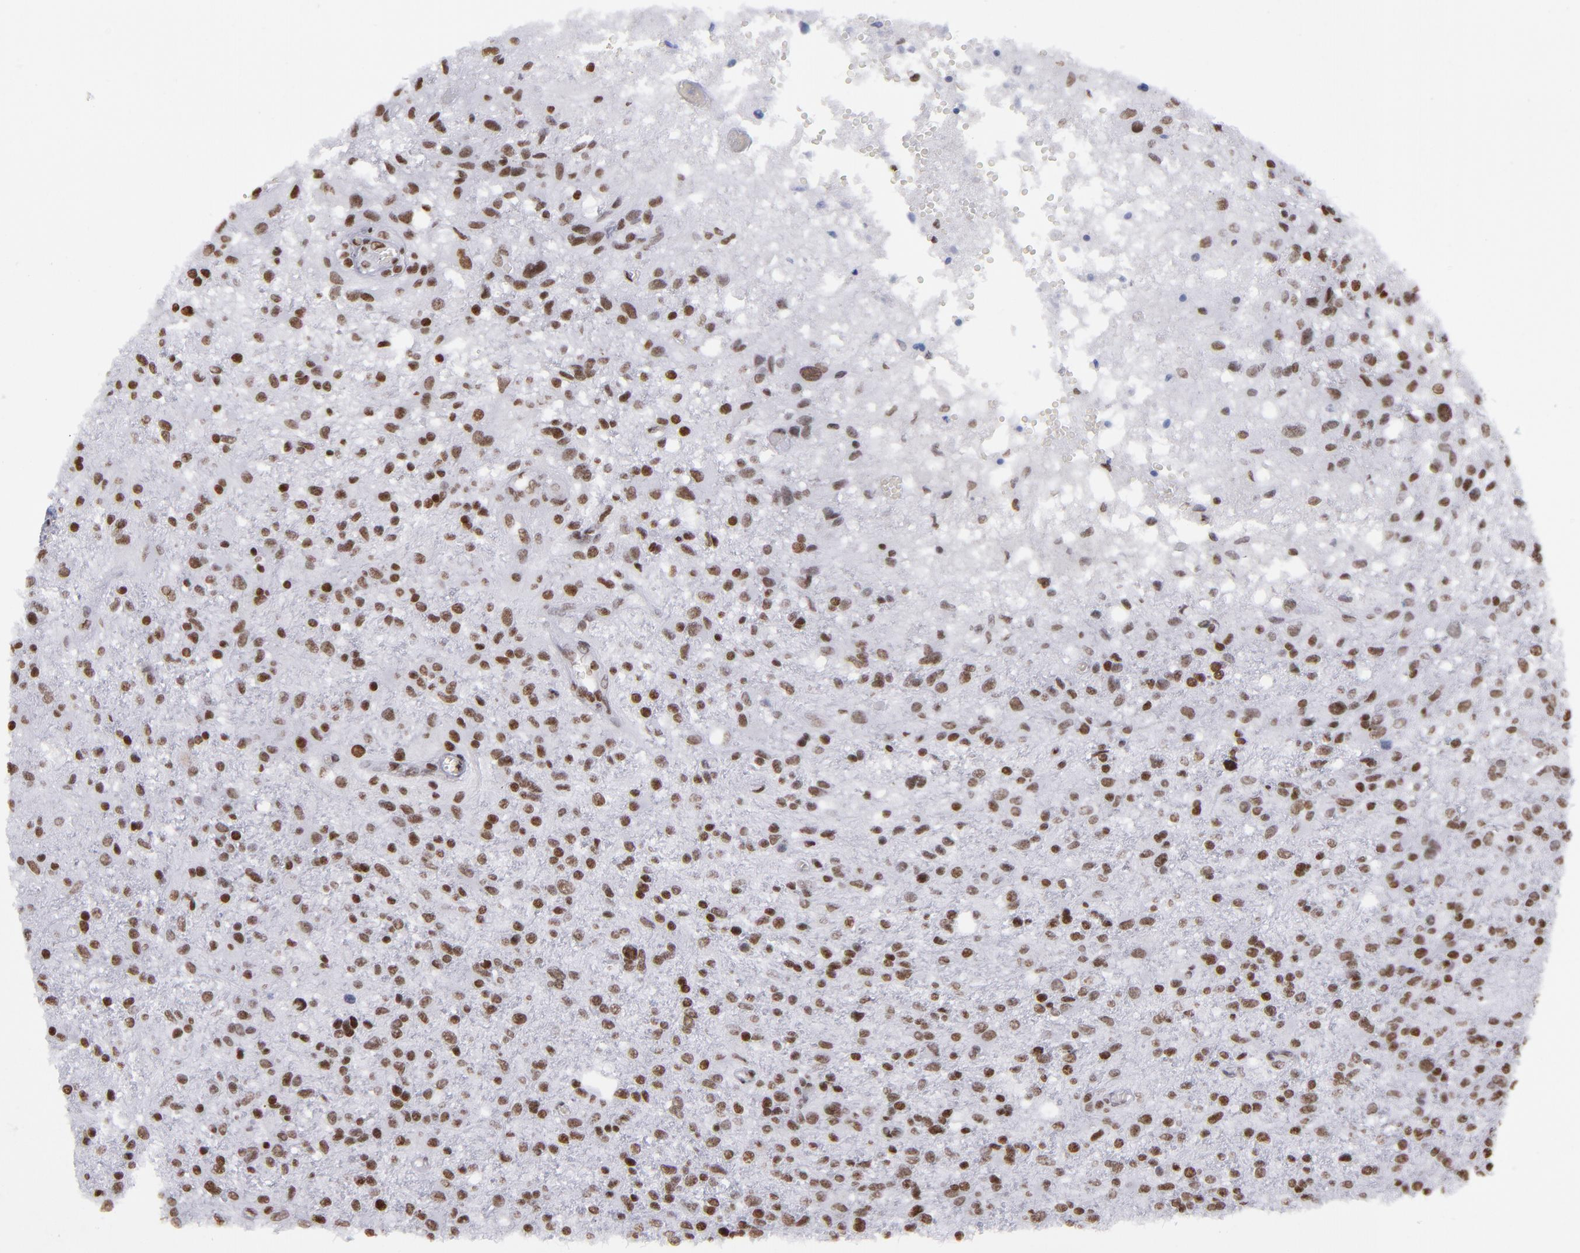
{"staining": {"intensity": "moderate", "quantity": ">75%", "location": "nuclear"}, "tissue": "glioma", "cell_type": "Tumor cells", "image_type": "cancer", "snomed": [{"axis": "morphology", "description": "Glioma, malignant, High grade"}, {"axis": "topography", "description": "Cerebral cortex"}], "caption": "Moderate nuclear protein positivity is identified in about >75% of tumor cells in high-grade glioma (malignant). The staining was performed using DAB (3,3'-diaminobenzidine) to visualize the protein expression in brown, while the nuclei were stained in blue with hematoxylin (Magnification: 20x).", "gene": "TERF2", "patient": {"sex": "male", "age": 76}}